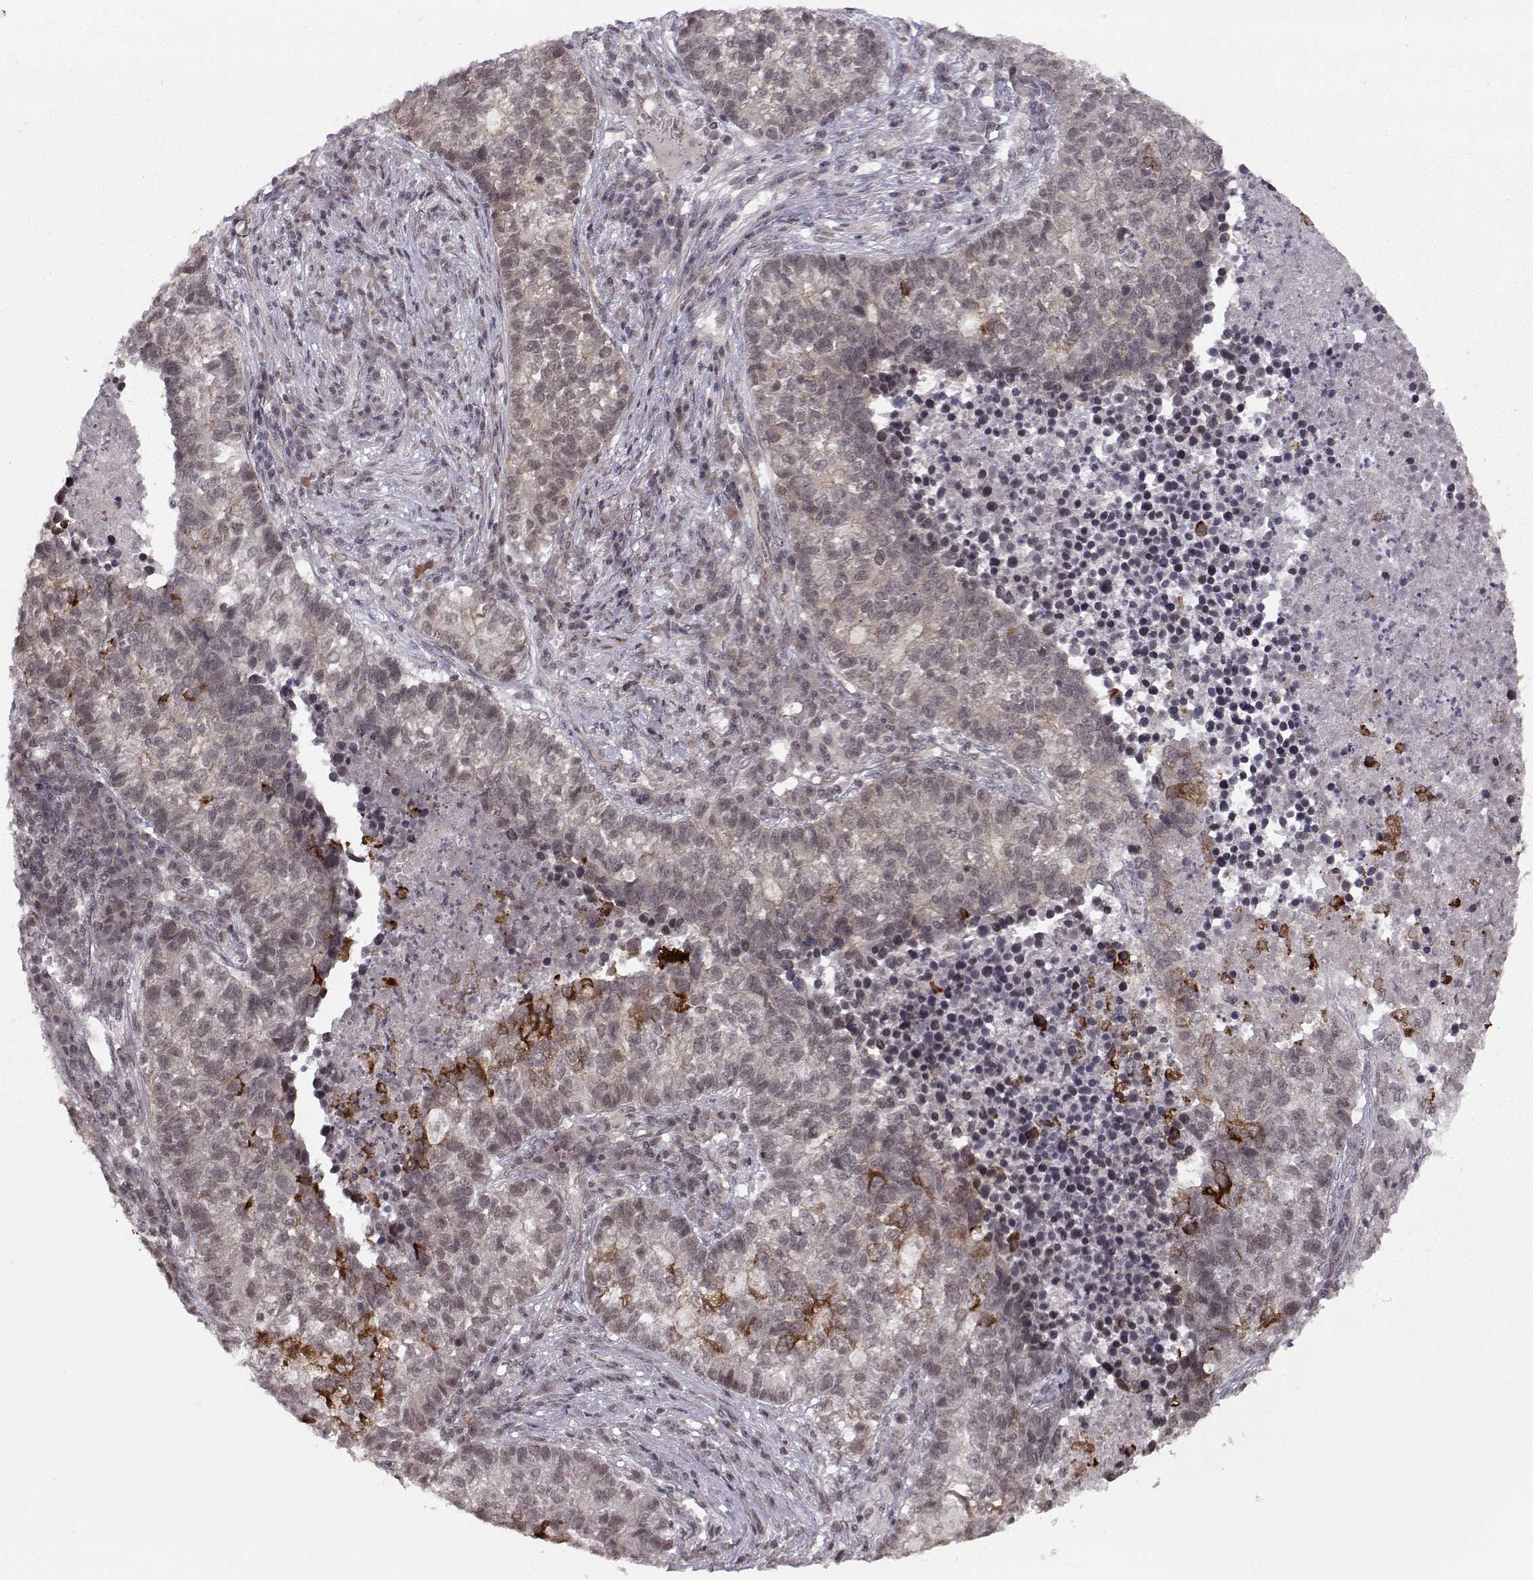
{"staining": {"intensity": "strong", "quantity": "<25%", "location": "cytoplasmic/membranous"}, "tissue": "lung cancer", "cell_type": "Tumor cells", "image_type": "cancer", "snomed": [{"axis": "morphology", "description": "Adenocarcinoma, NOS"}, {"axis": "topography", "description": "Lung"}], "caption": "Tumor cells exhibit medium levels of strong cytoplasmic/membranous positivity in approximately <25% of cells in human lung cancer.", "gene": "KIF13B", "patient": {"sex": "male", "age": 57}}